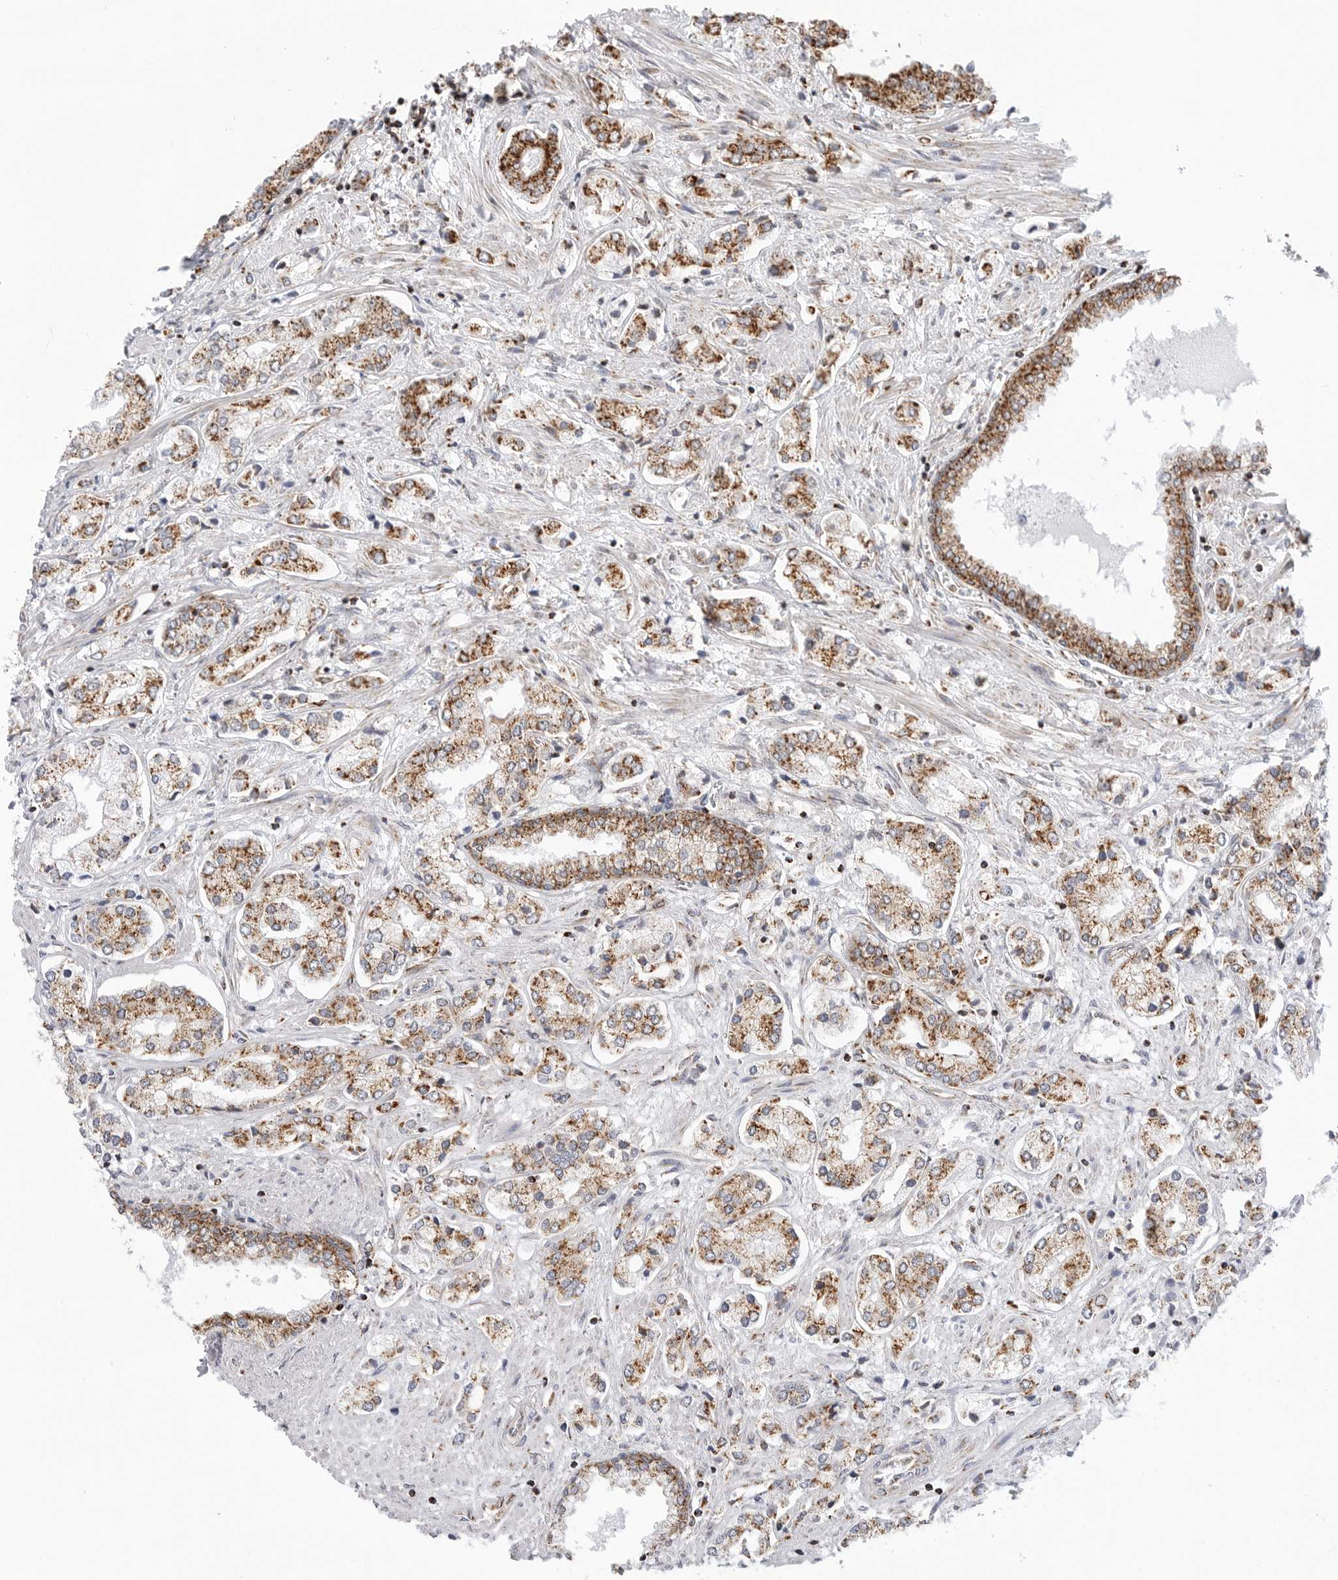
{"staining": {"intensity": "moderate", "quantity": ">75%", "location": "cytoplasmic/membranous"}, "tissue": "prostate cancer", "cell_type": "Tumor cells", "image_type": "cancer", "snomed": [{"axis": "morphology", "description": "Adenocarcinoma, High grade"}, {"axis": "topography", "description": "Prostate"}], "caption": "Immunohistochemical staining of human prostate adenocarcinoma (high-grade) exhibits moderate cytoplasmic/membranous protein staining in approximately >75% of tumor cells. The protein is stained brown, and the nuclei are stained in blue (DAB IHC with brightfield microscopy, high magnification).", "gene": "ATP5IF1", "patient": {"sex": "male", "age": 66}}